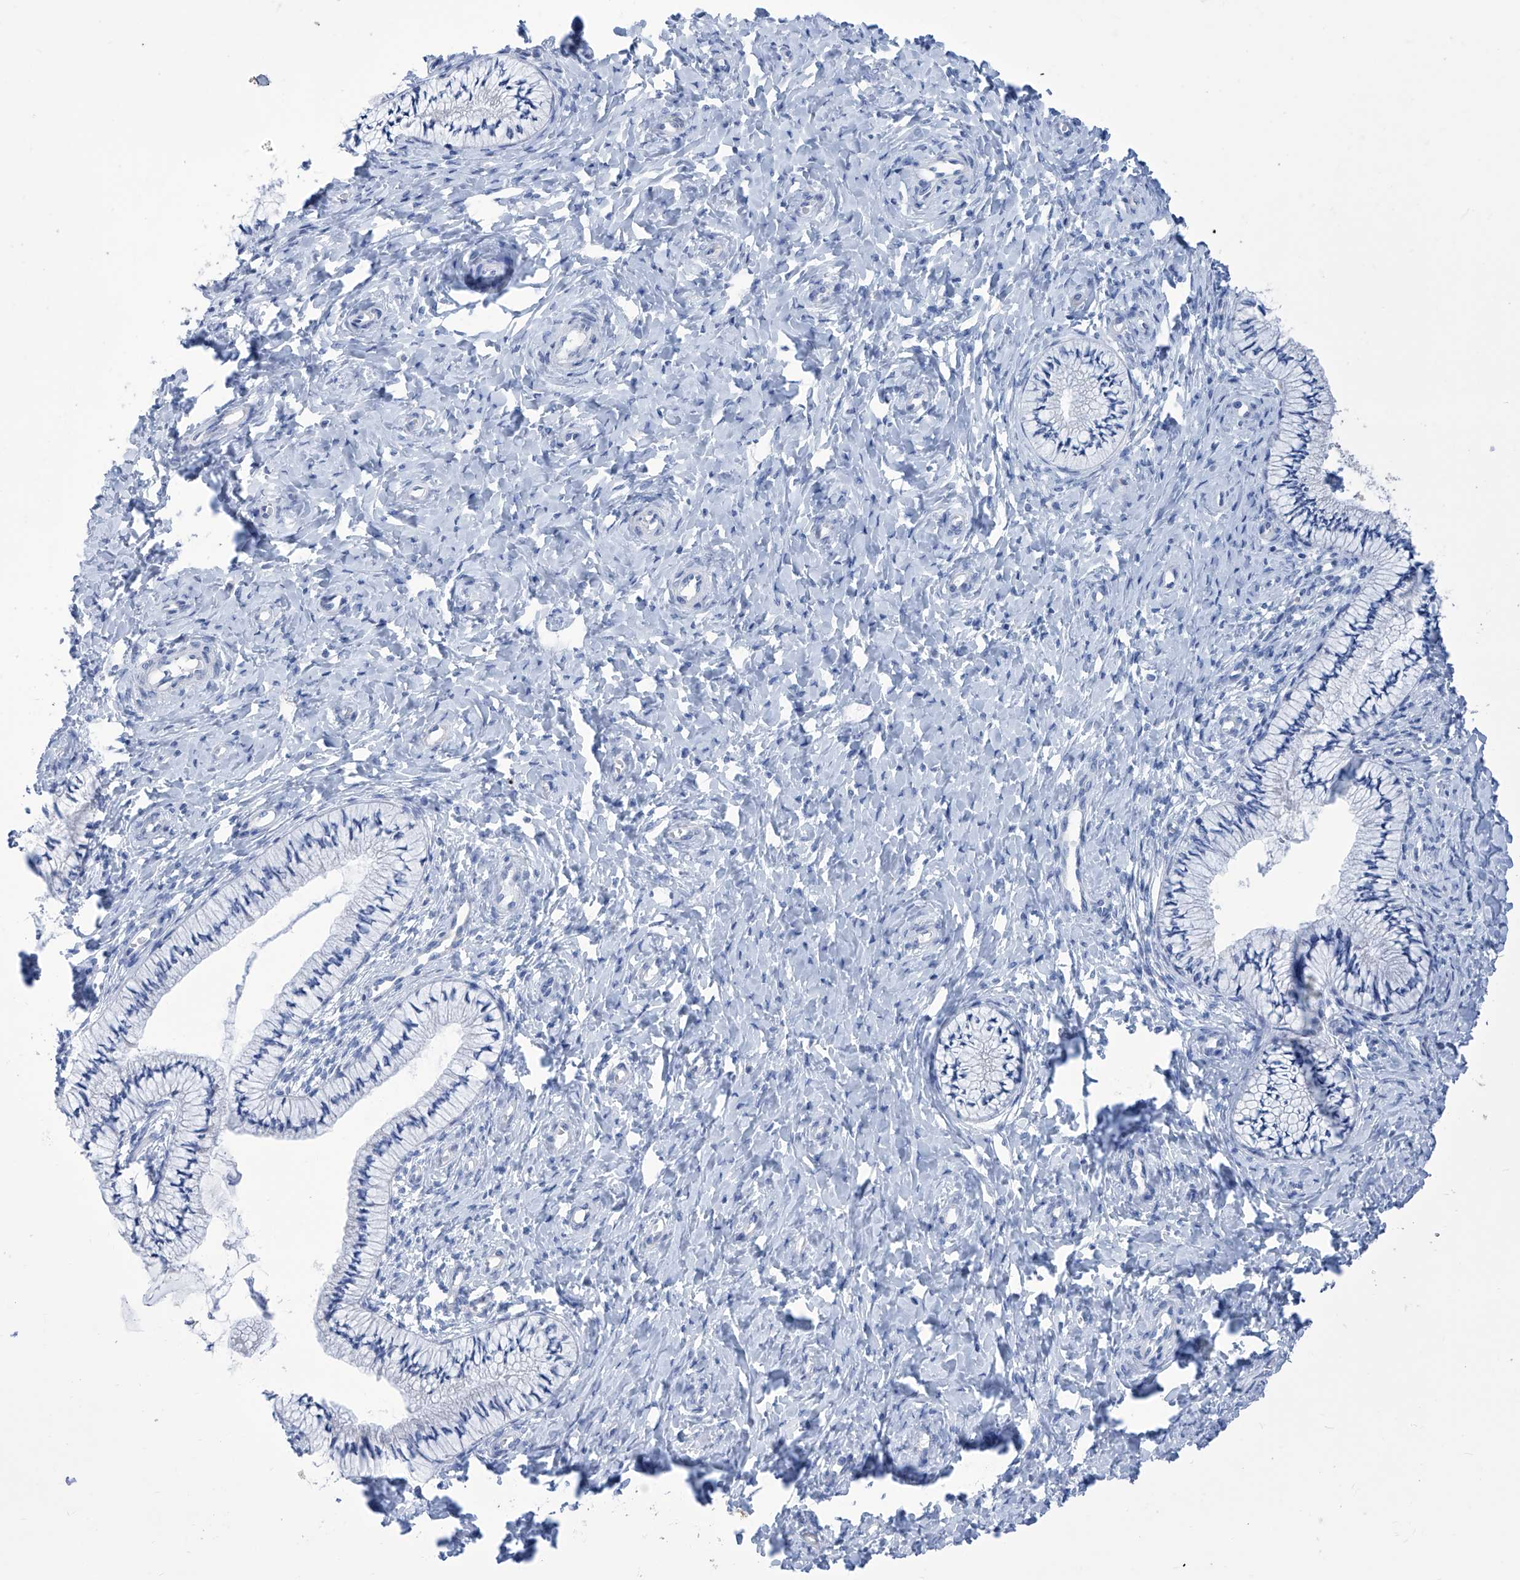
{"staining": {"intensity": "negative", "quantity": "none", "location": "none"}, "tissue": "cervix", "cell_type": "Glandular cells", "image_type": "normal", "snomed": [{"axis": "morphology", "description": "Normal tissue, NOS"}, {"axis": "topography", "description": "Cervix"}], "caption": "This is an IHC histopathology image of unremarkable cervix. There is no staining in glandular cells.", "gene": "IMPA2", "patient": {"sex": "female", "age": 36}}